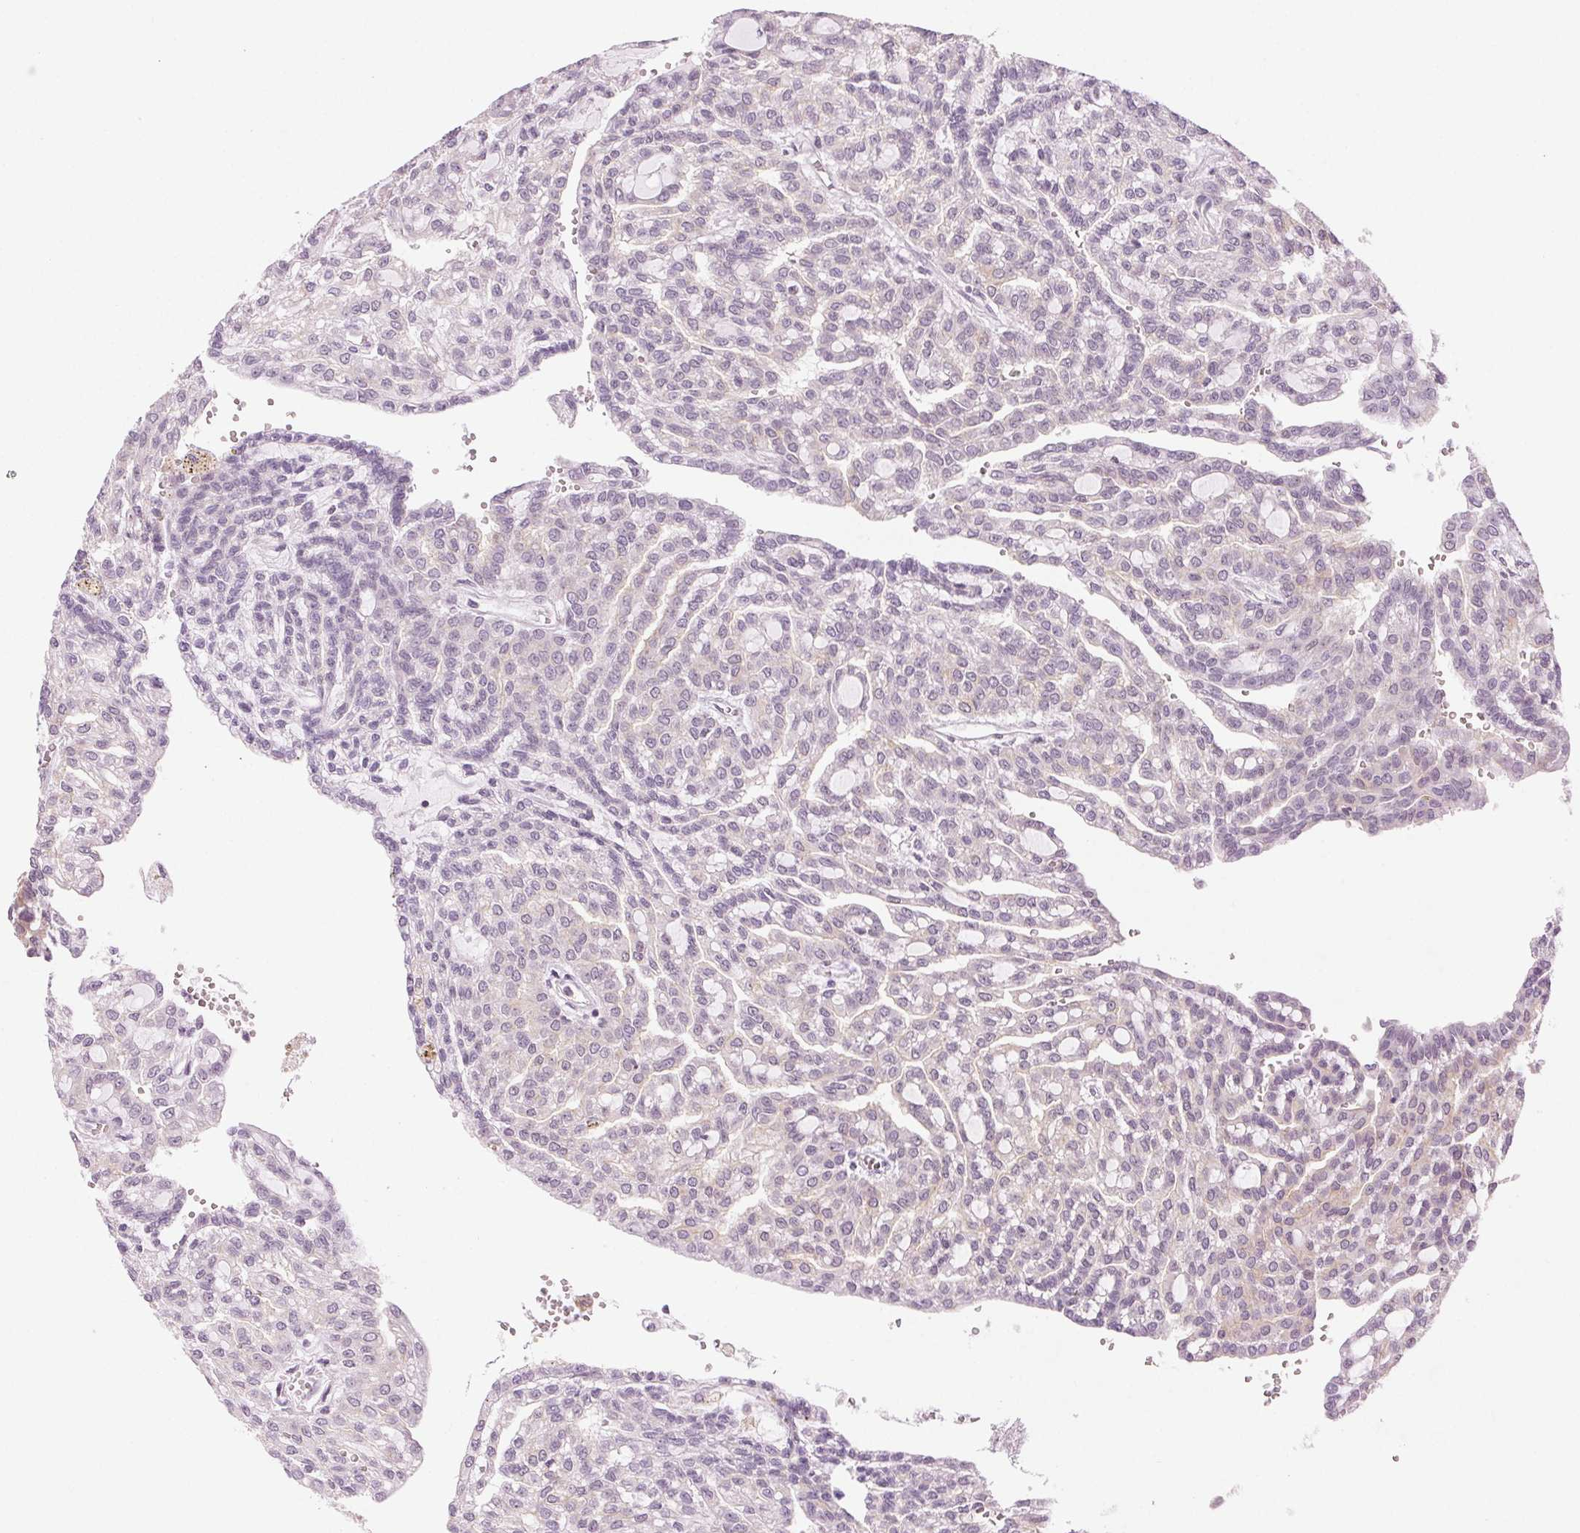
{"staining": {"intensity": "negative", "quantity": "none", "location": "none"}, "tissue": "renal cancer", "cell_type": "Tumor cells", "image_type": "cancer", "snomed": [{"axis": "morphology", "description": "Adenocarcinoma, NOS"}, {"axis": "topography", "description": "Kidney"}], "caption": "Immunohistochemical staining of renal cancer exhibits no significant expression in tumor cells. (DAB (3,3'-diaminobenzidine) IHC visualized using brightfield microscopy, high magnification).", "gene": "AIF1L", "patient": {"sex": "male", "age": 63}}